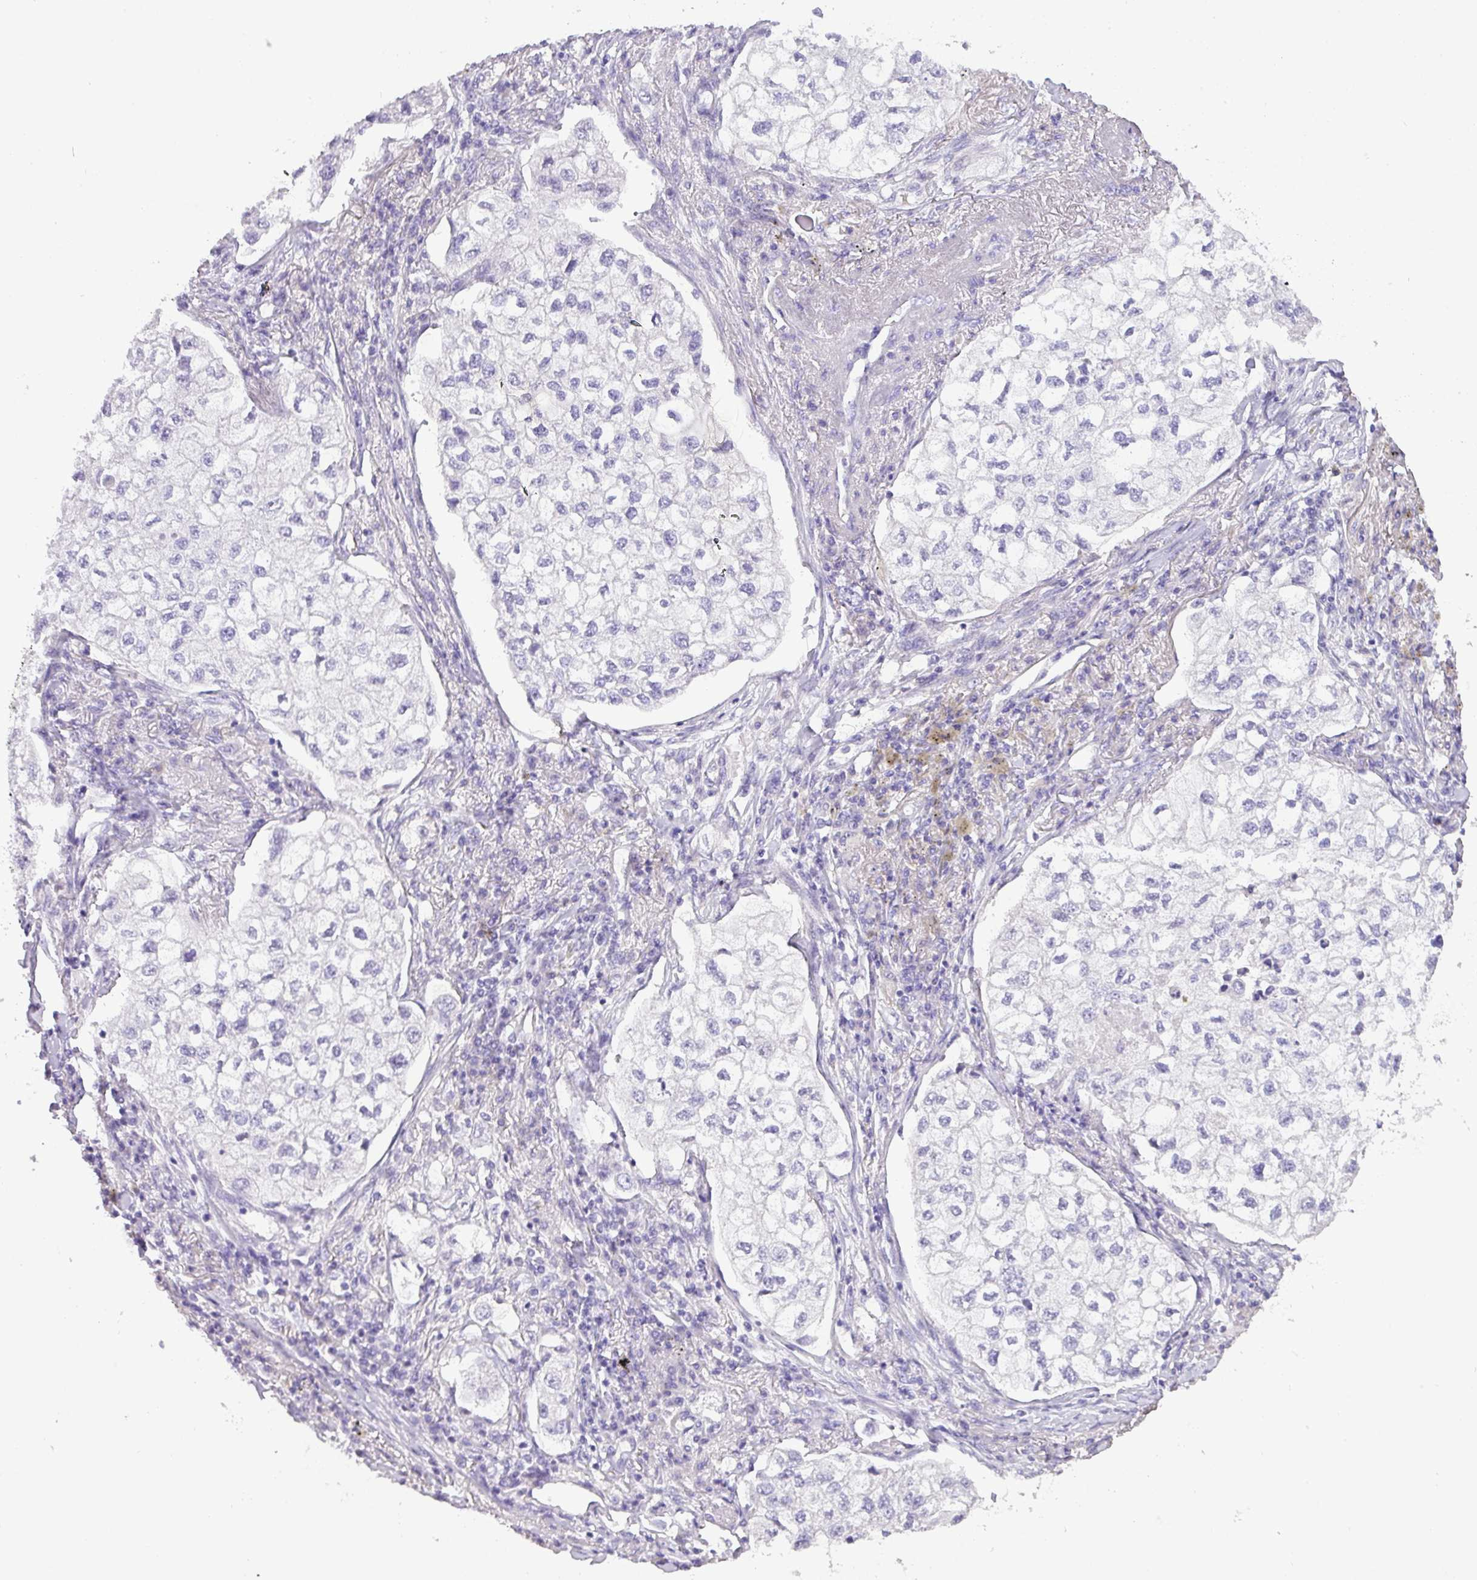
{"staining": {"intensity": "negative", "quantity": "none", "location": "none"}, "tissue": "lung cancer", "cell_type": "Tumor cells", "image_type": "cancer", "snomed": [{"axis": "morphology", "description": "Adenocarcinoma, NOS"}, {"axis": "topography", "description": "Lung"}], "caption": "An immunohistochemistry (IHC) image of lung cancer is shown. There is no staining in tumor cells of lung cancer.", "gene": "ENSG00000273748", "patient": {"sex": "male", "age": 63}}